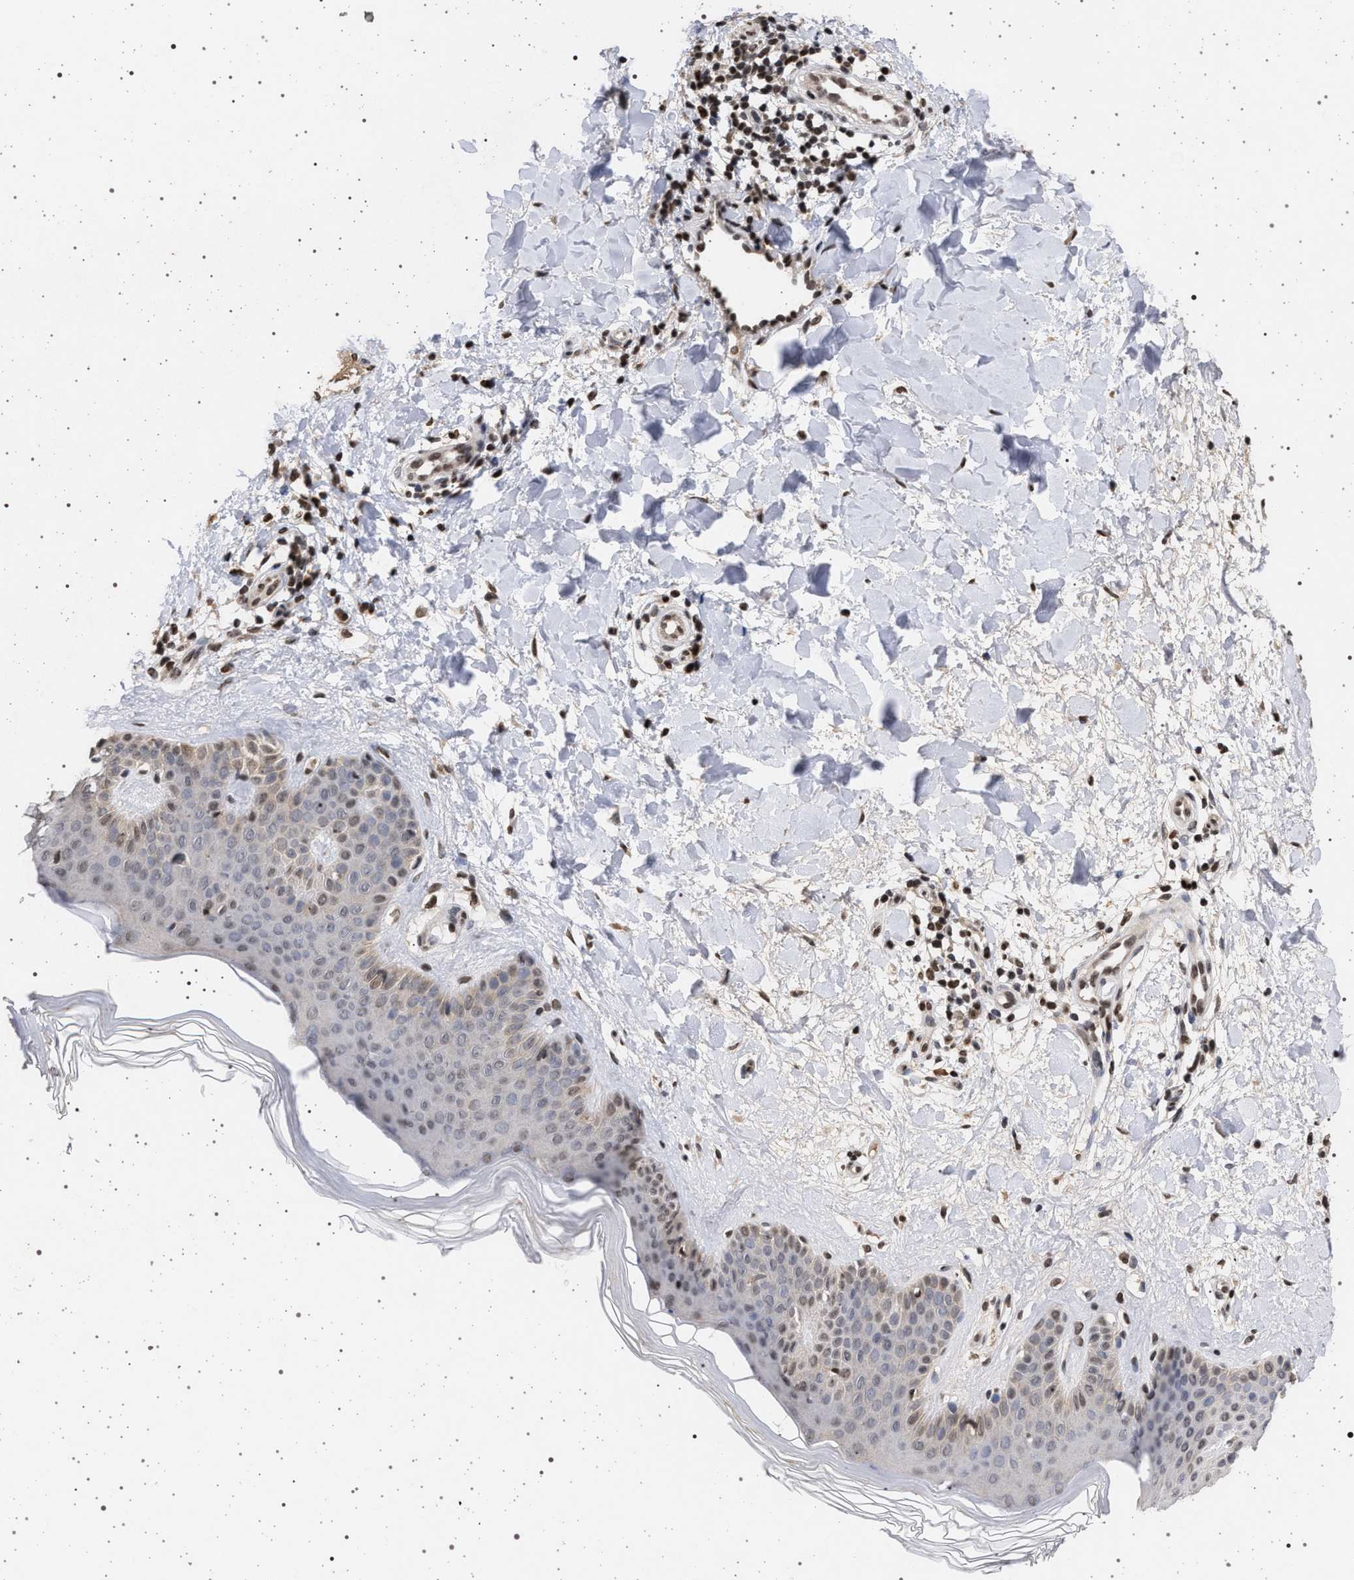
{"staining": {"intensity": "moderate", "quantity": ">75%", "location": "nuclear"}, "tissue": "skin", "cell_type": "Fibroblasts", "image_type": "normal", "snomed": [{"axis": "morphology", "description": "Normal tissue, NOS"}, {"axis": "morphology", "description": "Malignant melanoma, Metastatic site"}, {"axis": "topography", "description": "Skin"}], "caption": "About >75% of fibroblasts in benign skin reveal moderate nuclear protein expression as visualized by brown immunohistochemical staining.", "gene": "PHF12", "patient": {"sex": "male", "age": 41}}